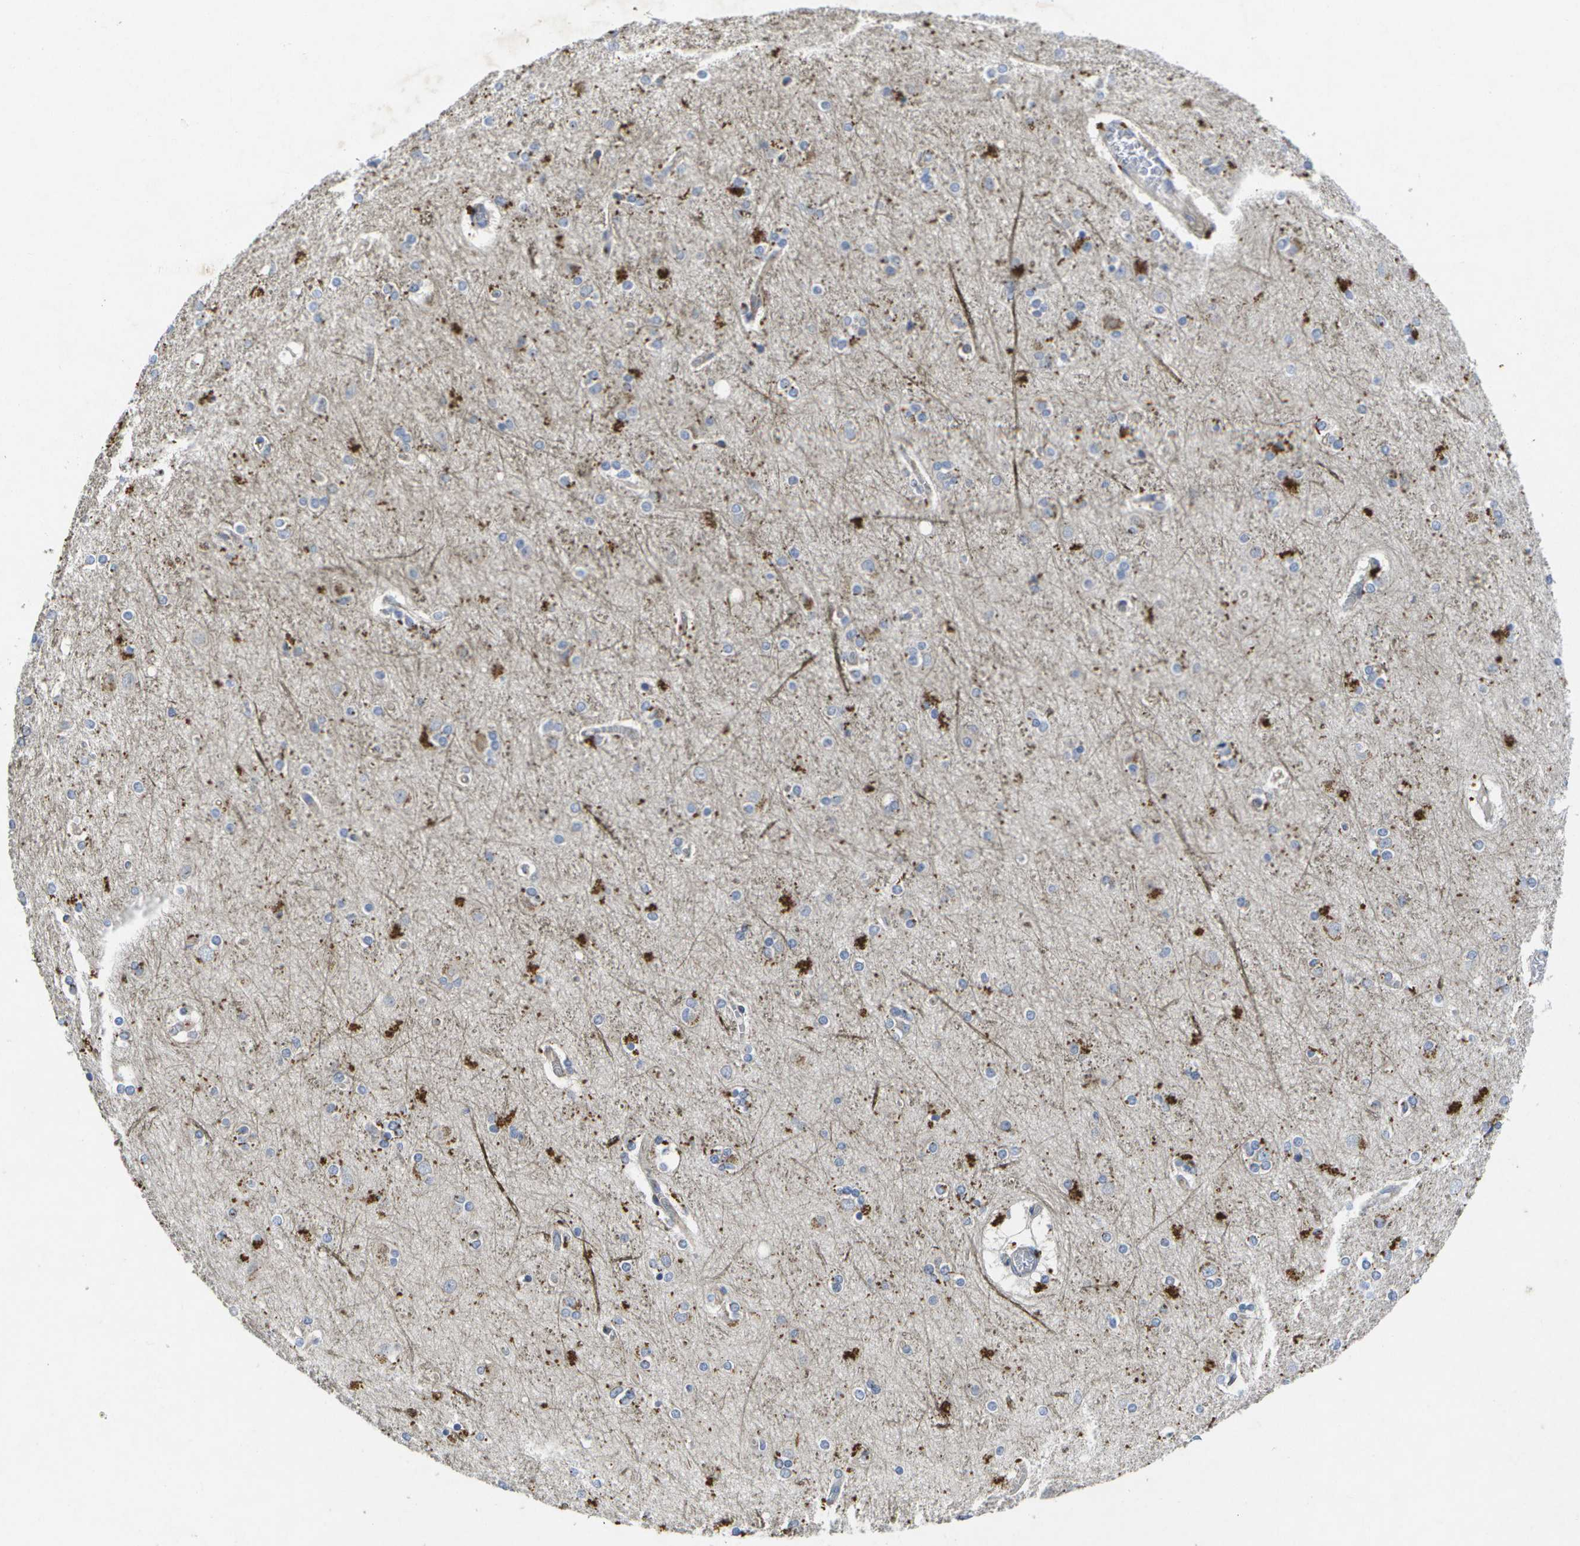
{"staining": {"intensity": "negative", "quantity": "none", "location": "none"}, "tissue": "cerebral cortex", "cell_type": "Endothelial cells", "image_type": "normal", "snomed": [{"axis": "morphology", "description": "Normal tissue, NOS"}, {"axis": "topography", "description": "Cerebral cortex"}], "caption": "The micrograph demonstrates no staining of endothelial cells in unremarkable cerebral cortex. (Stains: DAB (3,3'-diaminobenzidine) immunohistochemistry (IHC) with hematoxylin counter stain, Microscopy: brightfield microscopy at high magnification).", "gene": "KDELR1", "patient": {"sex": "female", "age": 54}}